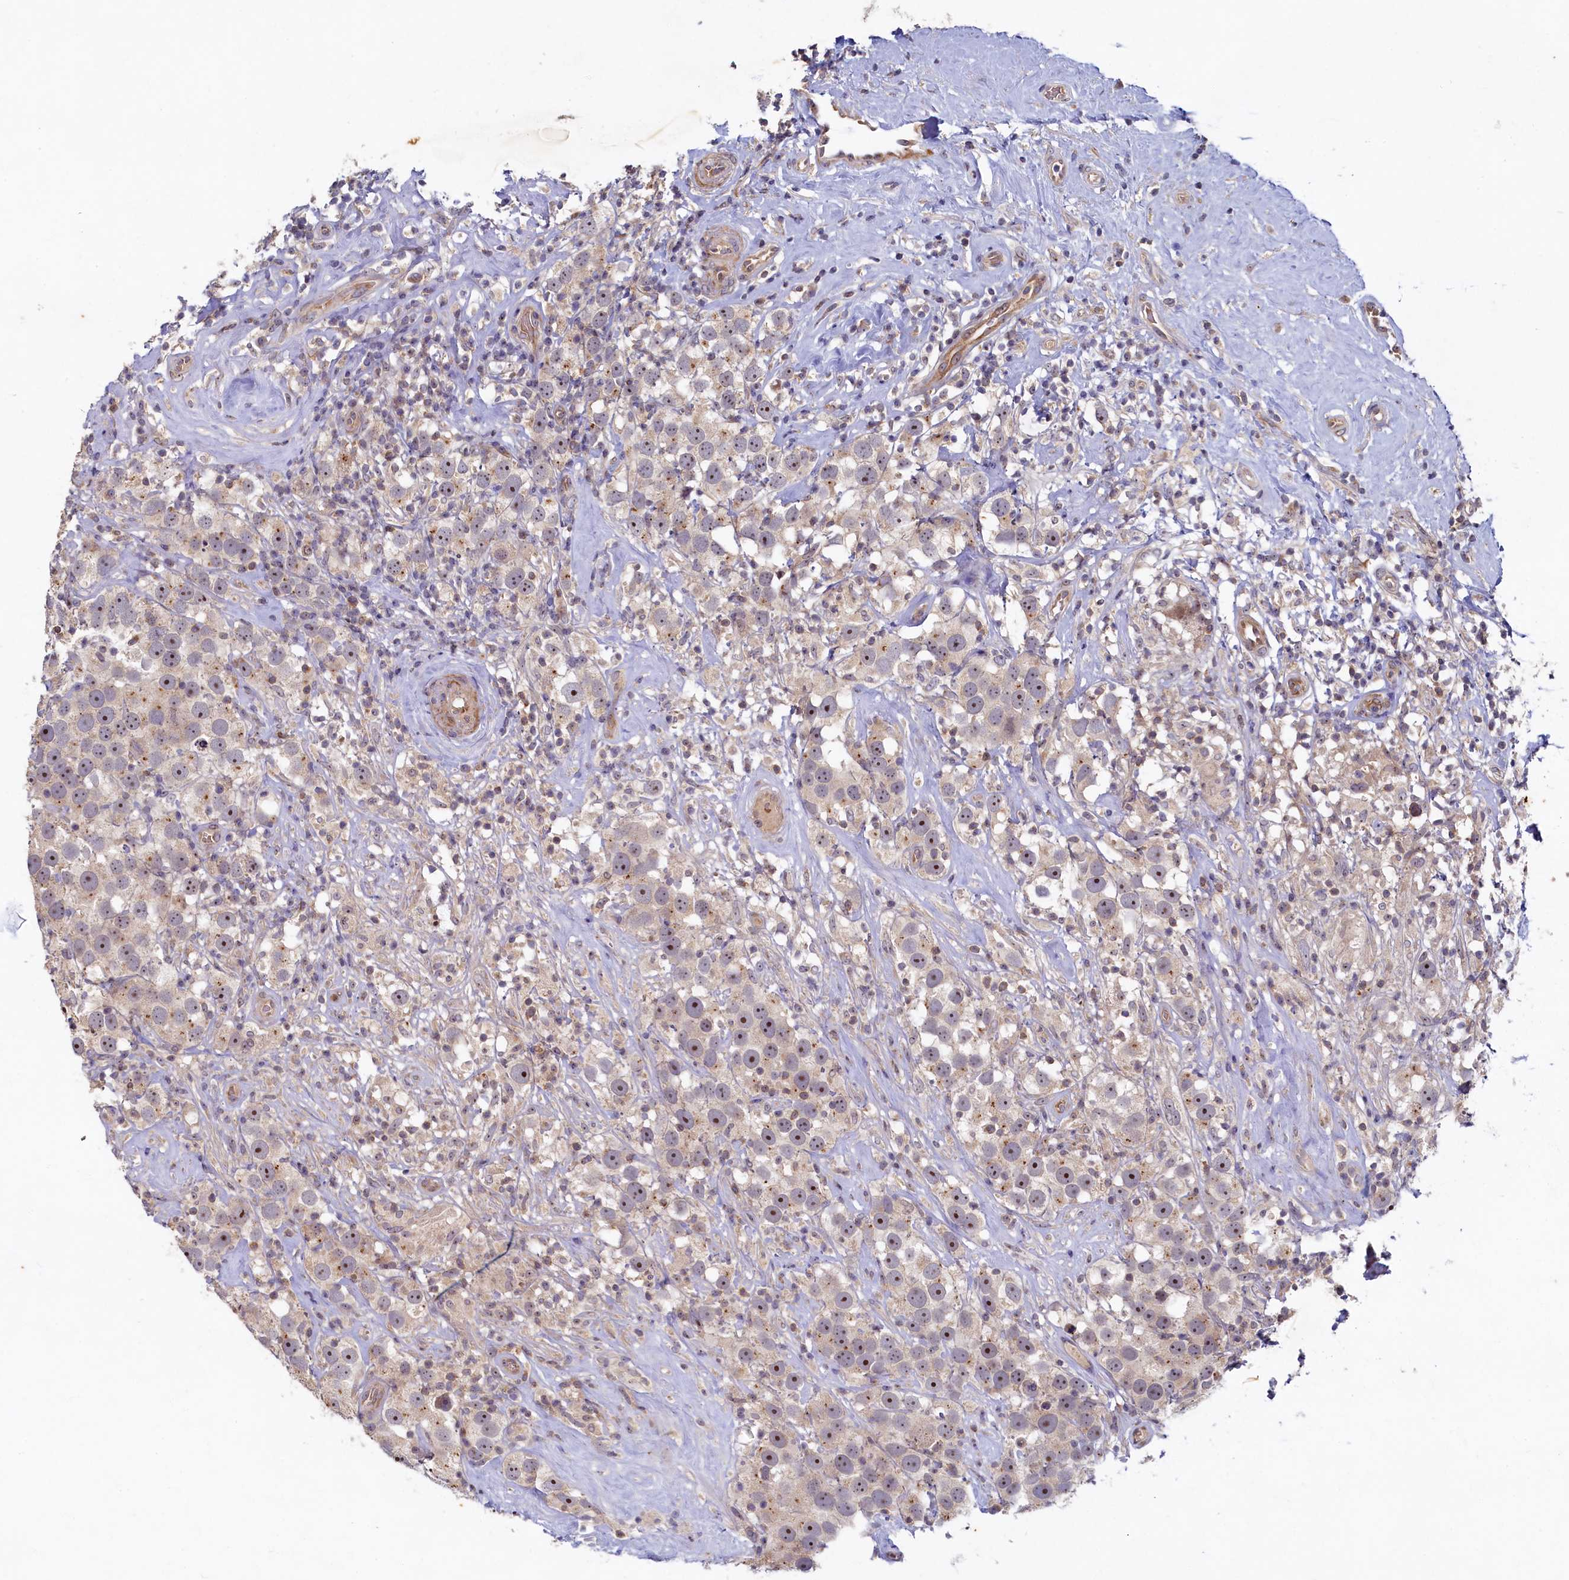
{"staining": {"intensity": "moderate", "quantity": ">75%", "location": "nuclear"}, "tissue": "testis cancer", "cell_type": "Tumor cells", "image_type": "cancer", "snomed": [{"axis": "morphology", "description": "Seminoma, NOS"}, {"axis": "topography", "description": "Testis"}], "caption": "IHC staining of testis cancer (seminoma), which reveals medium levels of moderate nuclear positivity in approximately >75% of tumor cells indicating moderate nuclear protein positivity. The staining was performed using DAB (brown) for protein detection and nuclei were counterstained in hematoxylin (blue).", "gene": "CEP20", "patient": {"sex": "male", "age": 49}}